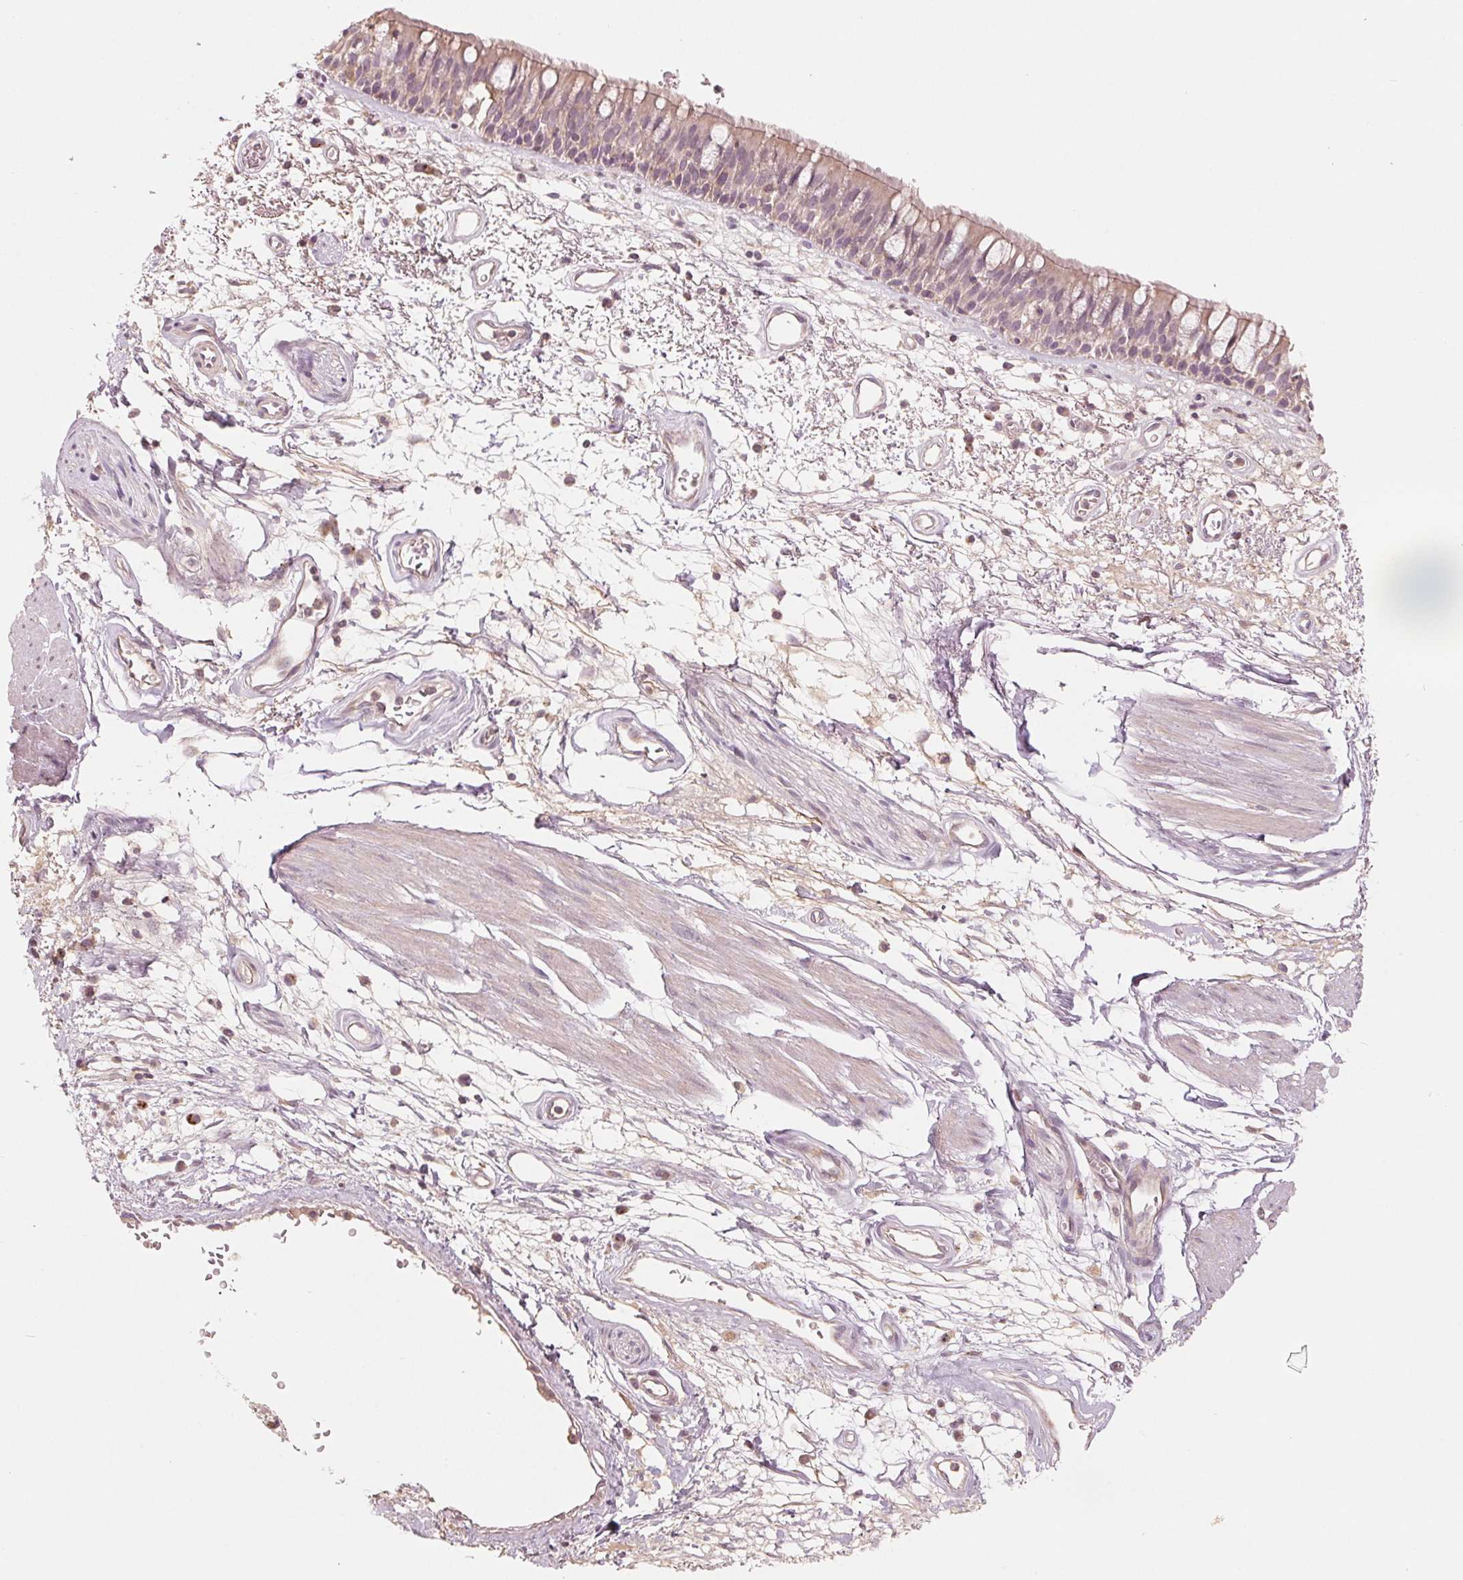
{"staining": {"intensity": "weak", "quantity": ">75%", "location": "cytoplasmic/membranous"}, "tissue": "bronchus", "cell_type": "Respiratory epithelial cells", "image_type": "normal", "snomed": [{"axis": "morphology", "description": "Normal tissue, NOS"}, {"axis": "morphology", "description": "Squamous cell carcinoma, NOS"}, {"axis": "topography", "description": "Cartilage tissue"}, {"axis": "topography", "description": "Bronchus"}, {"axis": "topography", "description": "Lung"}], "caption": "Immunohistochemical staining of unremarkable bronchus reveals >75% levels of weak cytoplasmic/membranous protein positivity in about >75% of respiratory epithelial cells.", "gene": "AQP8", "patient": {"sex": "male", "age": 66}}